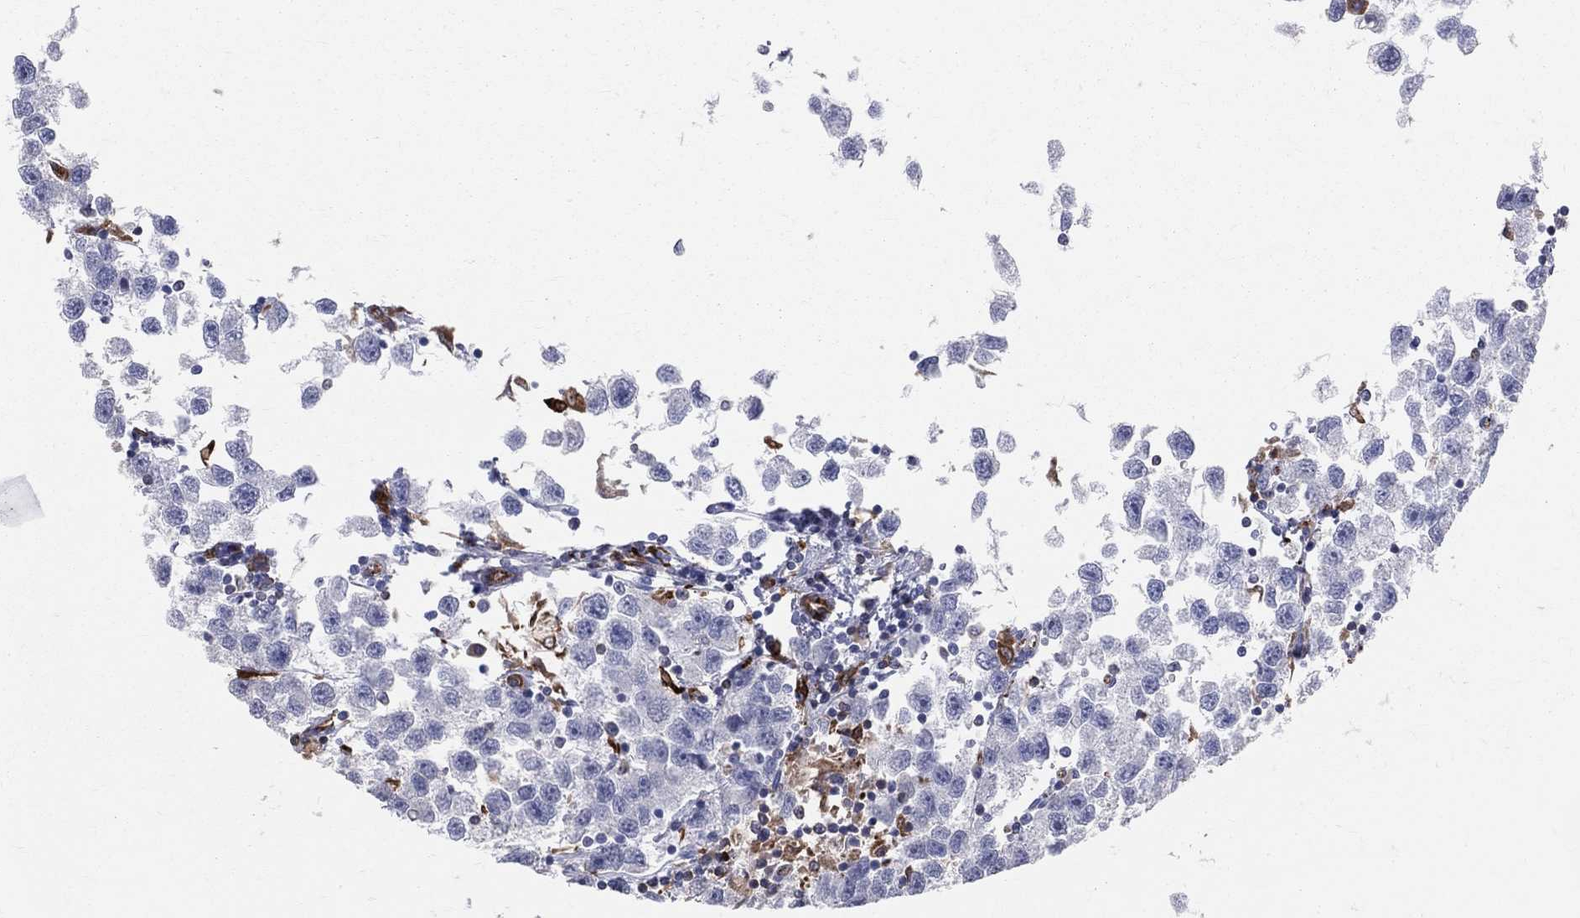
{"staining": {"intensity": "negative", "quantity": "none", "location": "none"}, "tissue": "testis cancer", "cell_type": "Tumor cells", "image_type": "cancer", "snomed": [{"axis": "morphology", "description": "Seminoma, NOS"}, {"axis": "topography", "description": "Testis"}], "caption": "Immunohistochemistry photomicrograph of testis seminoma stained for a protein (brown), which demonstrates no staining in tumor cells.", "gene": "CD74", "patient": {"sex": "male", "age": 26}}